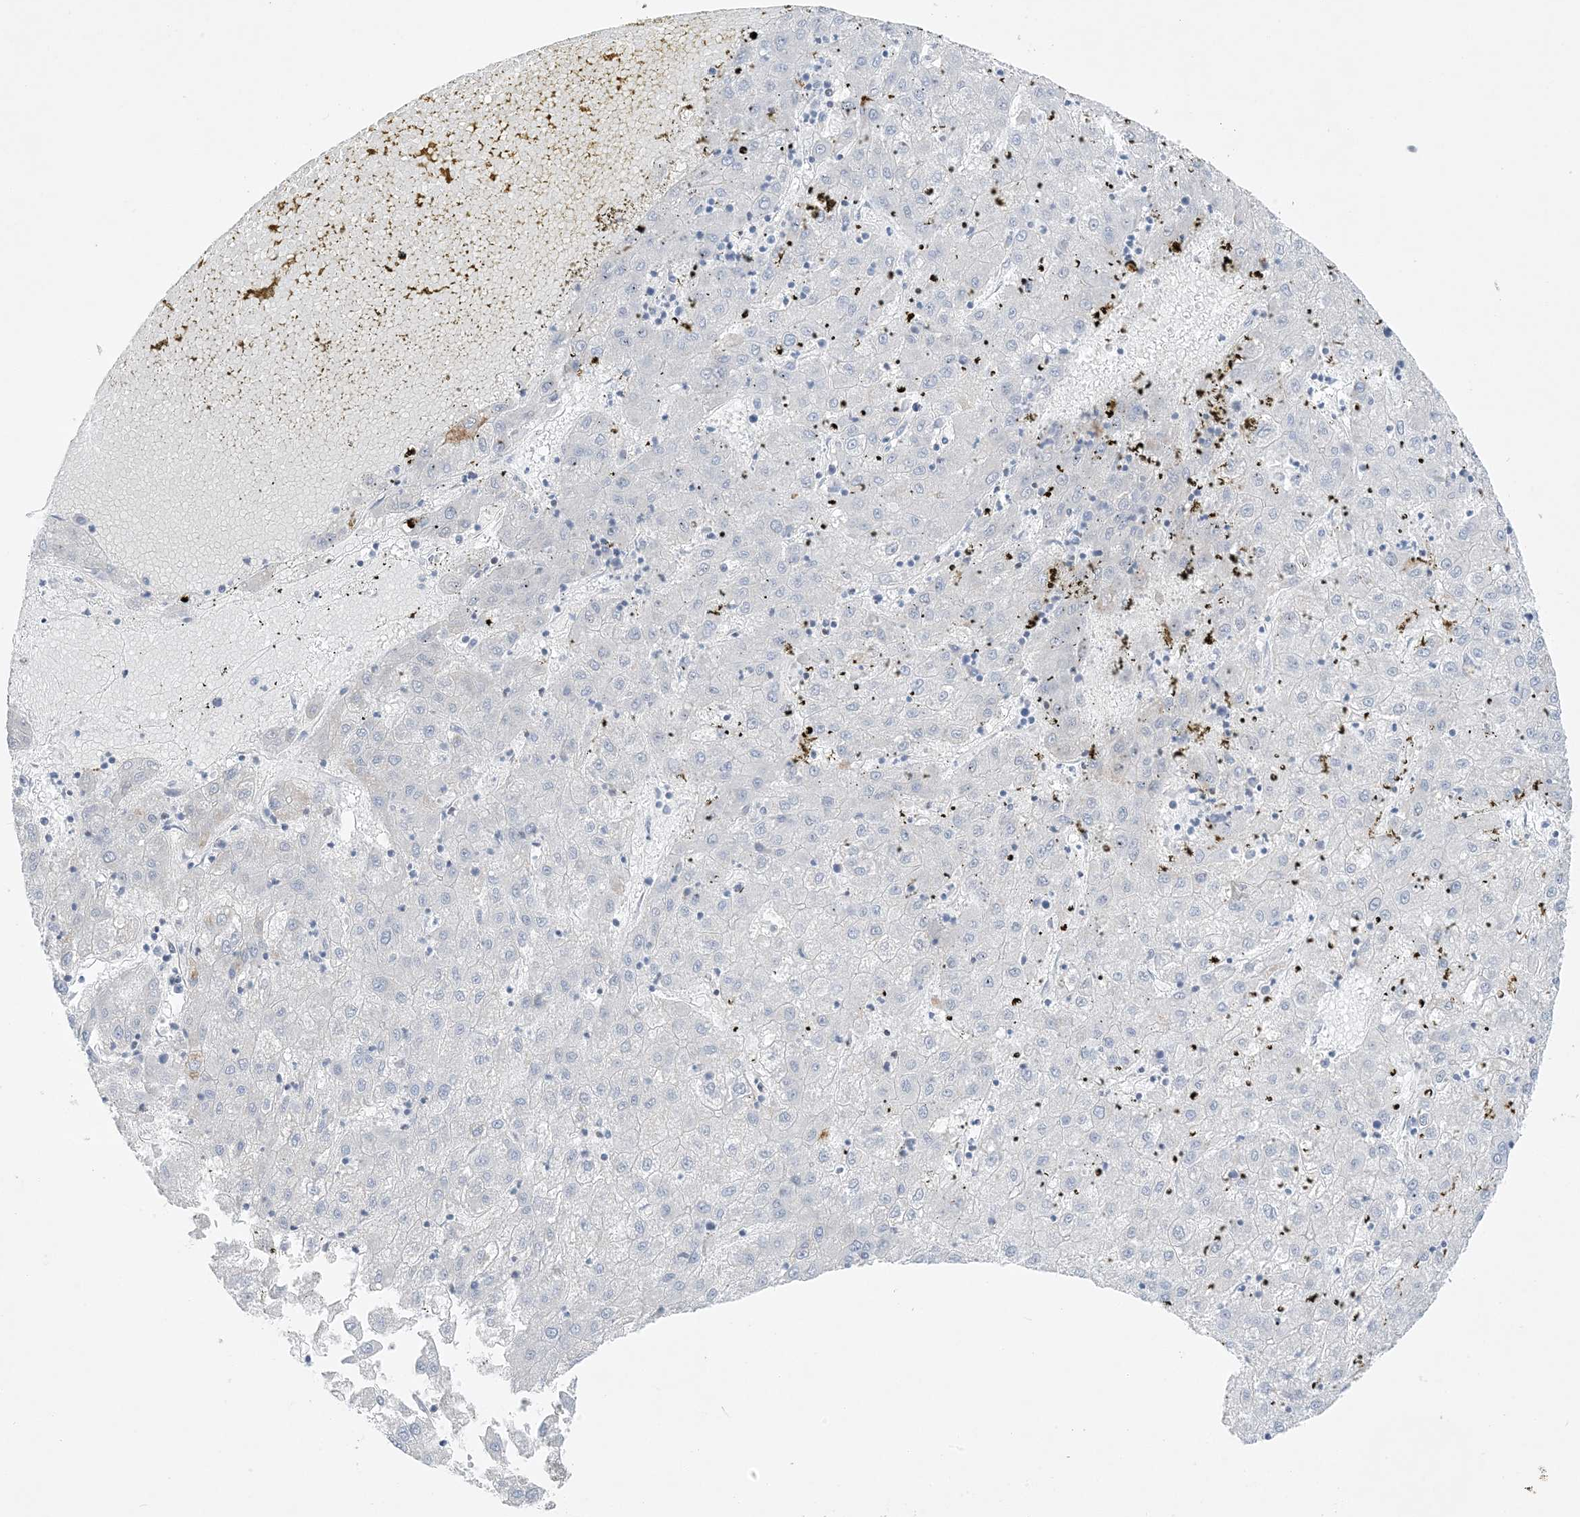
{"staining": {"intensity": "negative", "quantity": "none", "location": "none"}, "tissue": "liver cancer", "cell_type": "Tumor cells", "image_type": "cancer", "snomed": [{"axis": "morphology", "description": "Carcinoma, Hepatocellular, NOS"}, {"axis": "topography", "description": "Liver"}], "caption": "High magnification brightfield microscopy of liver hepatocellular carcinoma stained with DAB (brown) and counterstained with hematoxylin (blue): tumor cells show no significant positivity.", "gene": "FAM184A", "patient": {"sex": "male", "age": 72}}